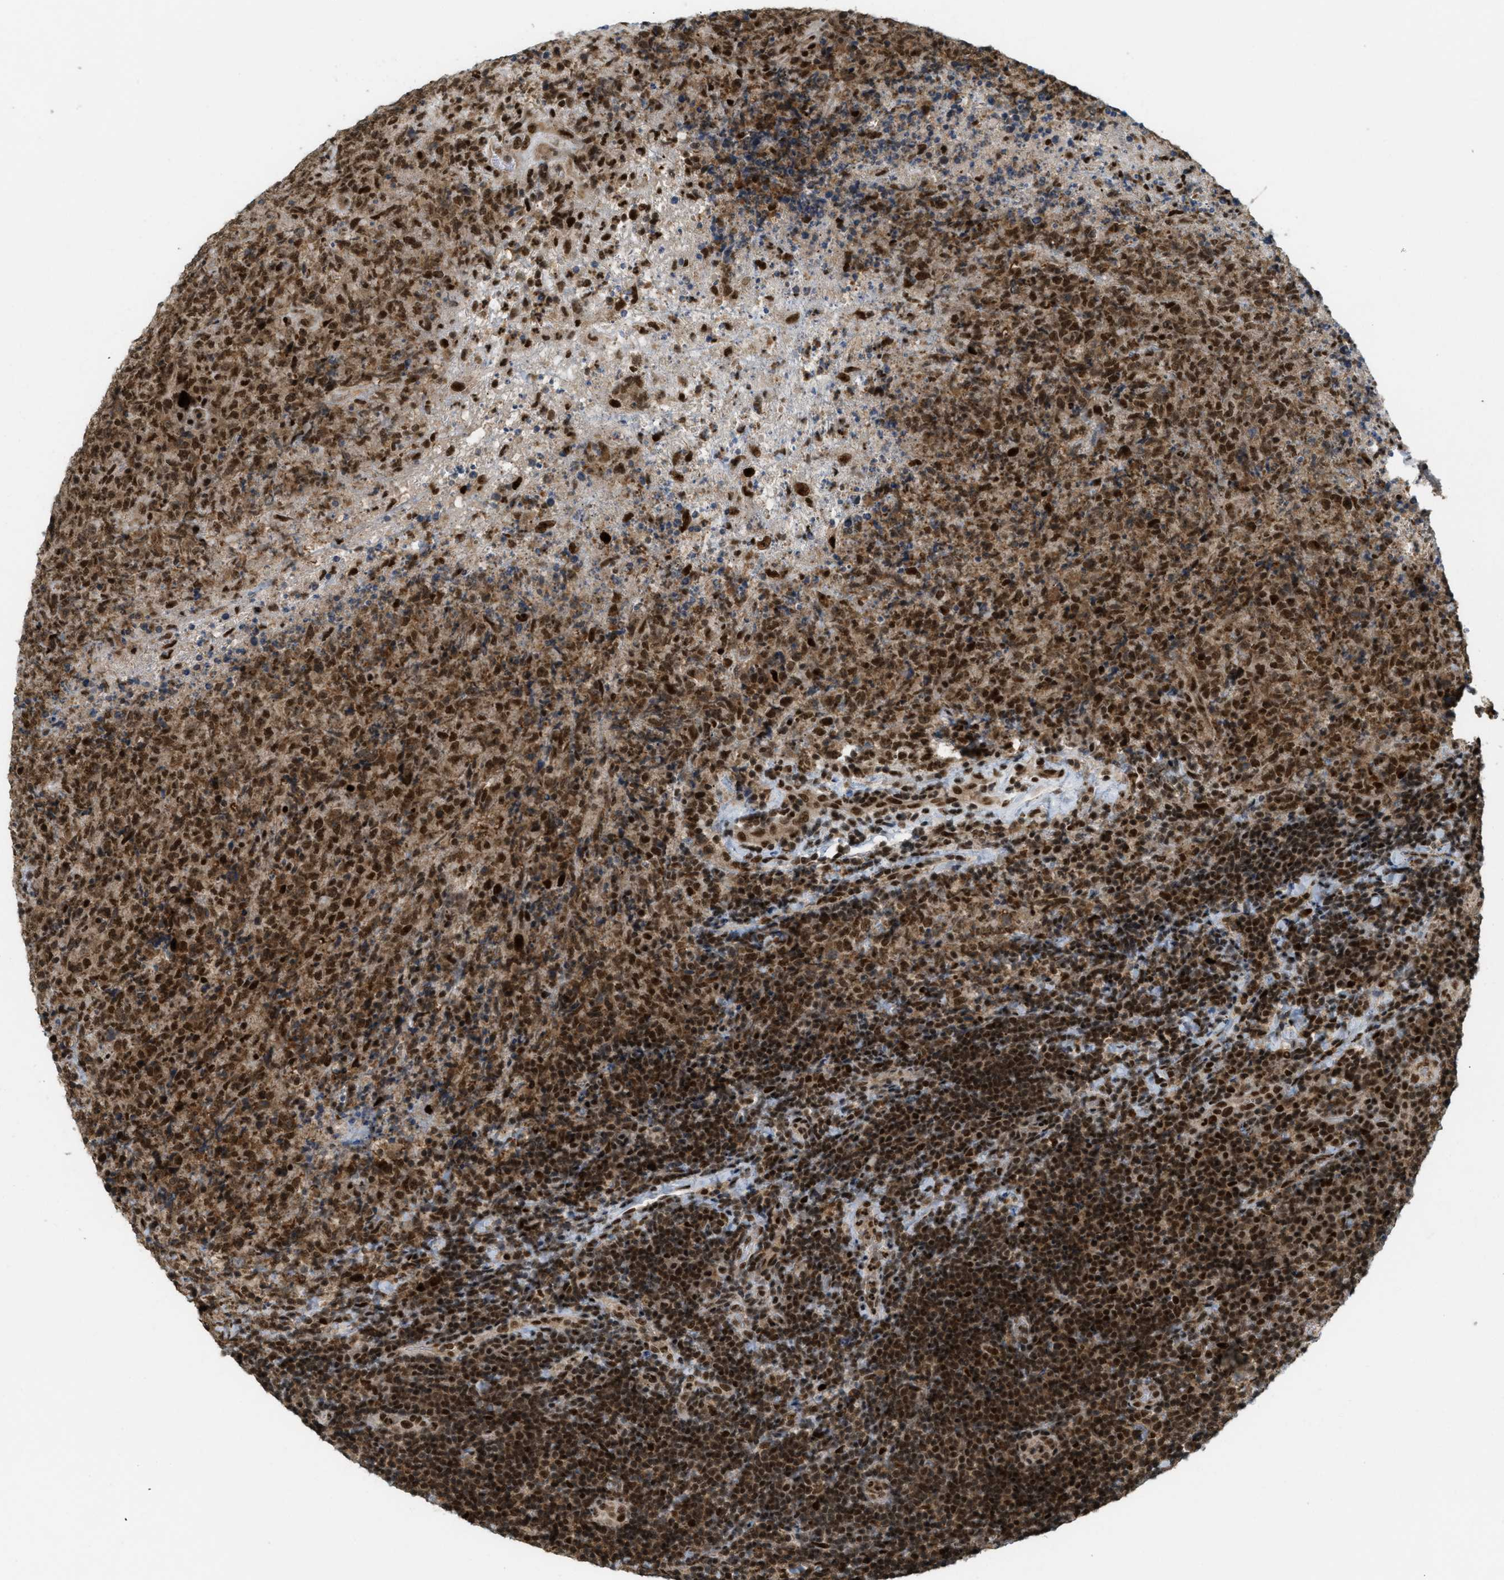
{"staining": {"intensity": "strong", "quantity": ">75%", "location": "cytoplasmic/membranous,nuclear"}, "tissue": "lymphoma", "cell_type": "Tumor cells", "image_type": "cancer", "snomed": [{"axis": "morphology", "description": "Malignant lymphoma, non-Hodgkin's type, High grade"}, {"axis": "topography", "description": "Tonsil"}], "caption": "DAB immunohistochemical staining of human high-grade malignant lymphoma, non-Hodgkin's type displays strong cytoplasmic/membranous and nuclear protein positivity in approximately >75% of tumor cells. (DAB IHC with brightfield microscopy, high magnification).", "gene": "TLK1", "patient": {"sex": "female", "age": 36}}